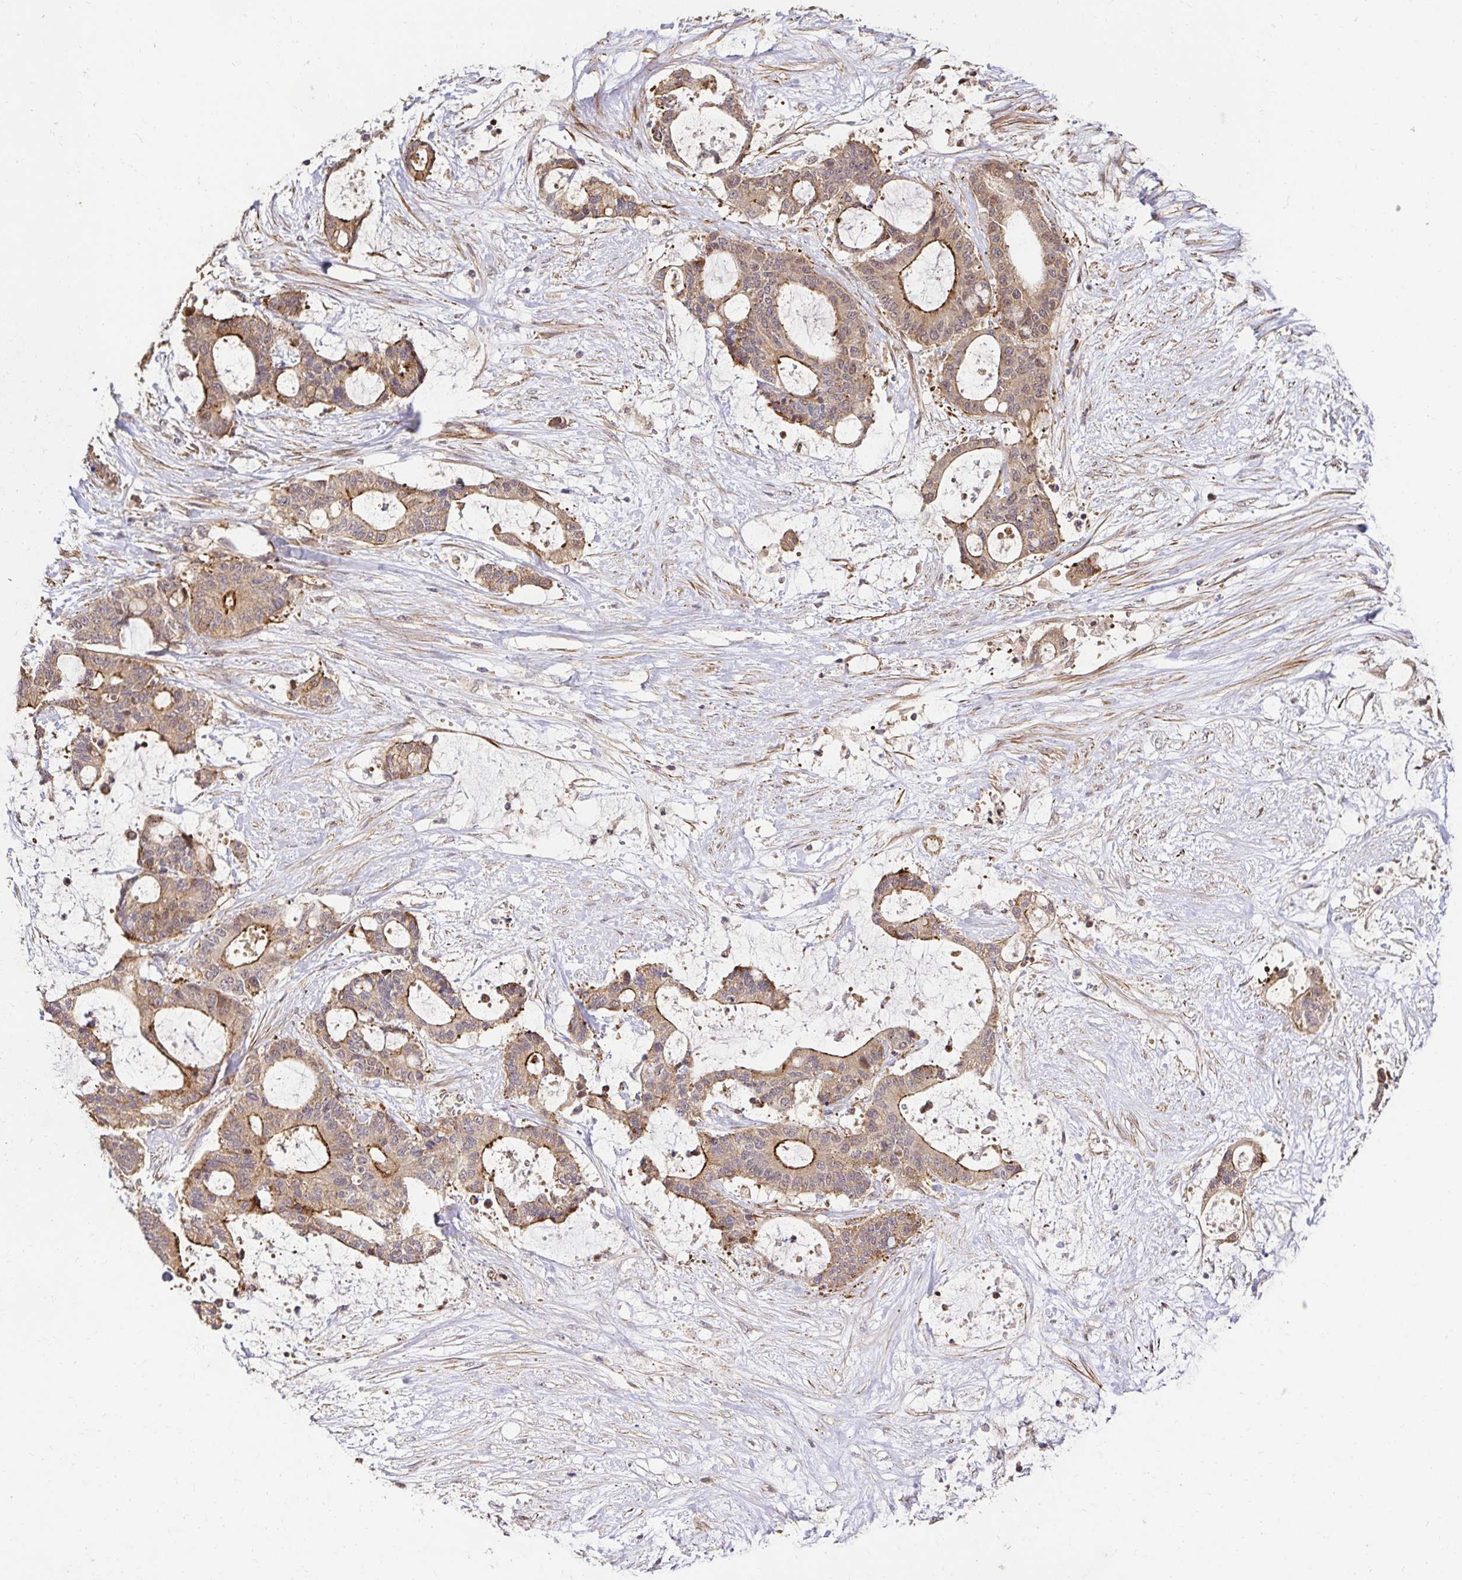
{"staining": {"intensity": "moderate", "quantity": "25%-75%", "location": "cytoplasmic/membranous"}, "tissue": "liver cancer", "cell_type": "Tumor cells", "image_type": "cancer", "snomed": [{"axis": "morphology", "description": "Normal tissue, NOS"}, {"axis": "morphology", "description": "Cholangiocarcinoma"}, {"axis": "topography", "description": "Liver"}, {"axis": "topography", "description": "Peripheral nerve tissue"}], "caption": "Brown immunohistochemical staining in liver cancer (cholangiocarcinoma) demonstrates moderate cytoplasmic/membranous staining in approximately 25%-75% of tumor cells.", "gene": "PSMA4", "patient": {"sex": "female", "age": 73}}